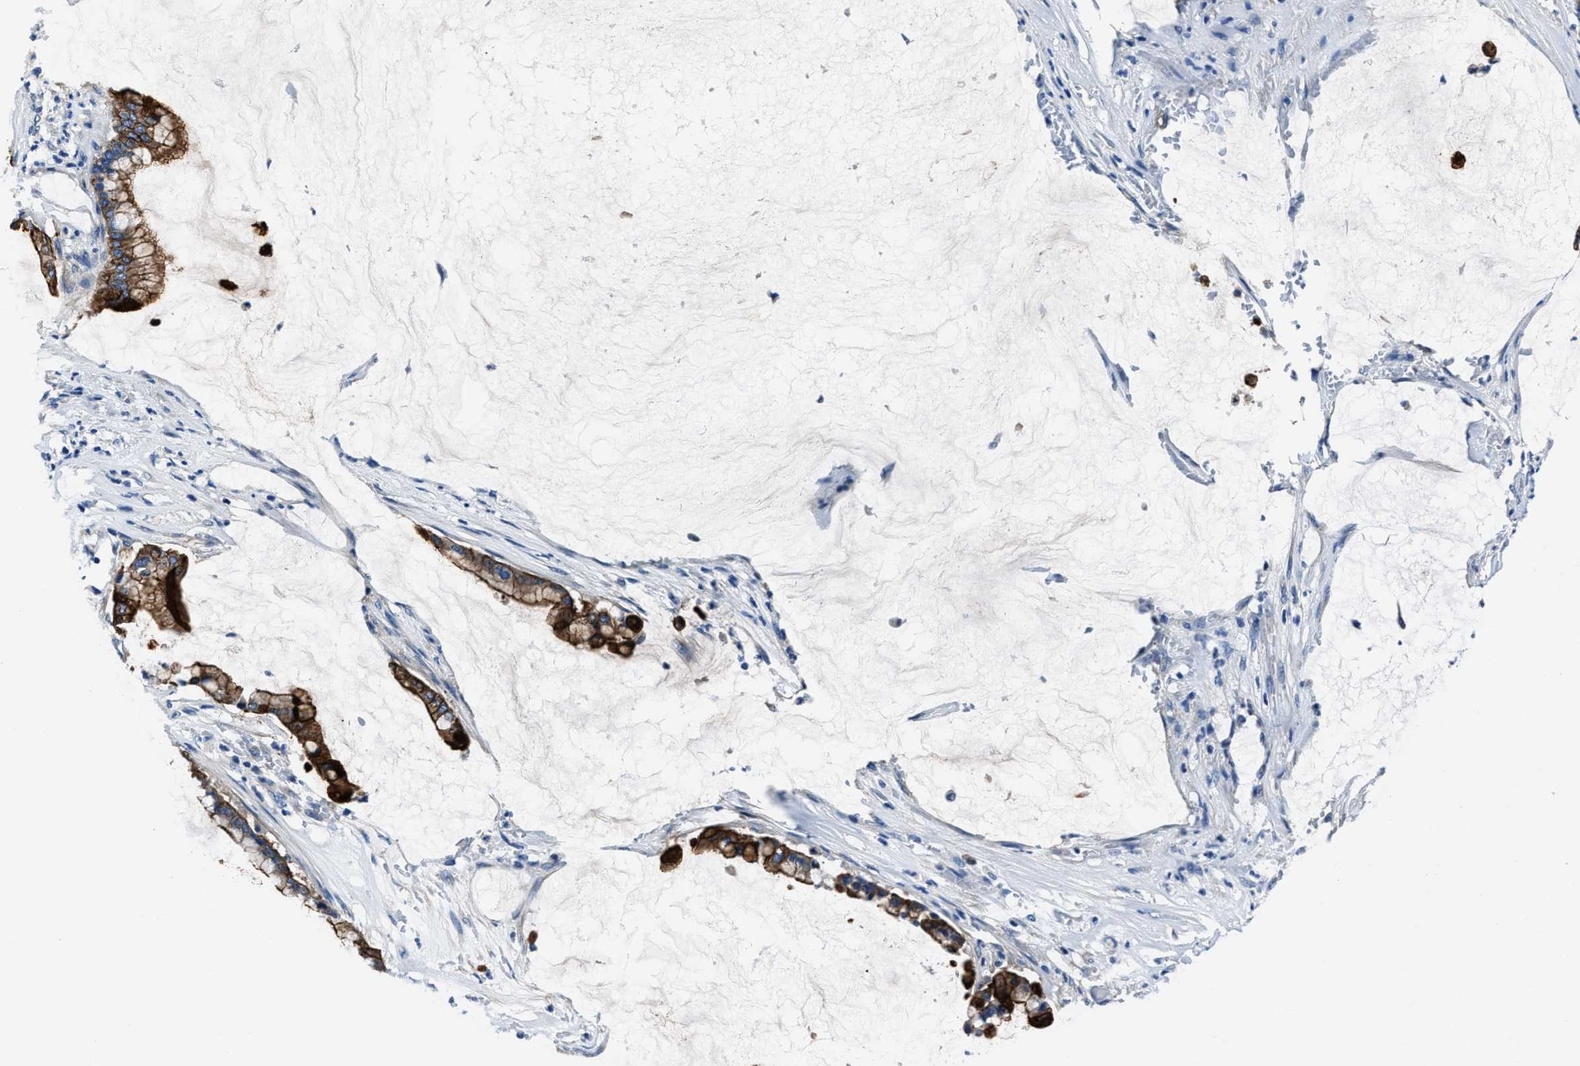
{"staining": {"intensity": "moderate", "quantity": ">75%", "location": "cytoplasmic/membranous"}, "tissue": "pancreatic cancer", "cell_type": "Tumor cells", "image_type": "cancer", "snomed": [{"axis": "morphology", "description": "Adenocarcinoma, NOS"}, {"axis": "topography", "description": "Pancreas"}], "caption": "Tumor cells display moderate cytoplasmic/membranous expression in approximately >75% of cells in pancreatic adenocarcinoma.", "gene": "LMO7", "patient": {"sex": "male", "age": 41}}